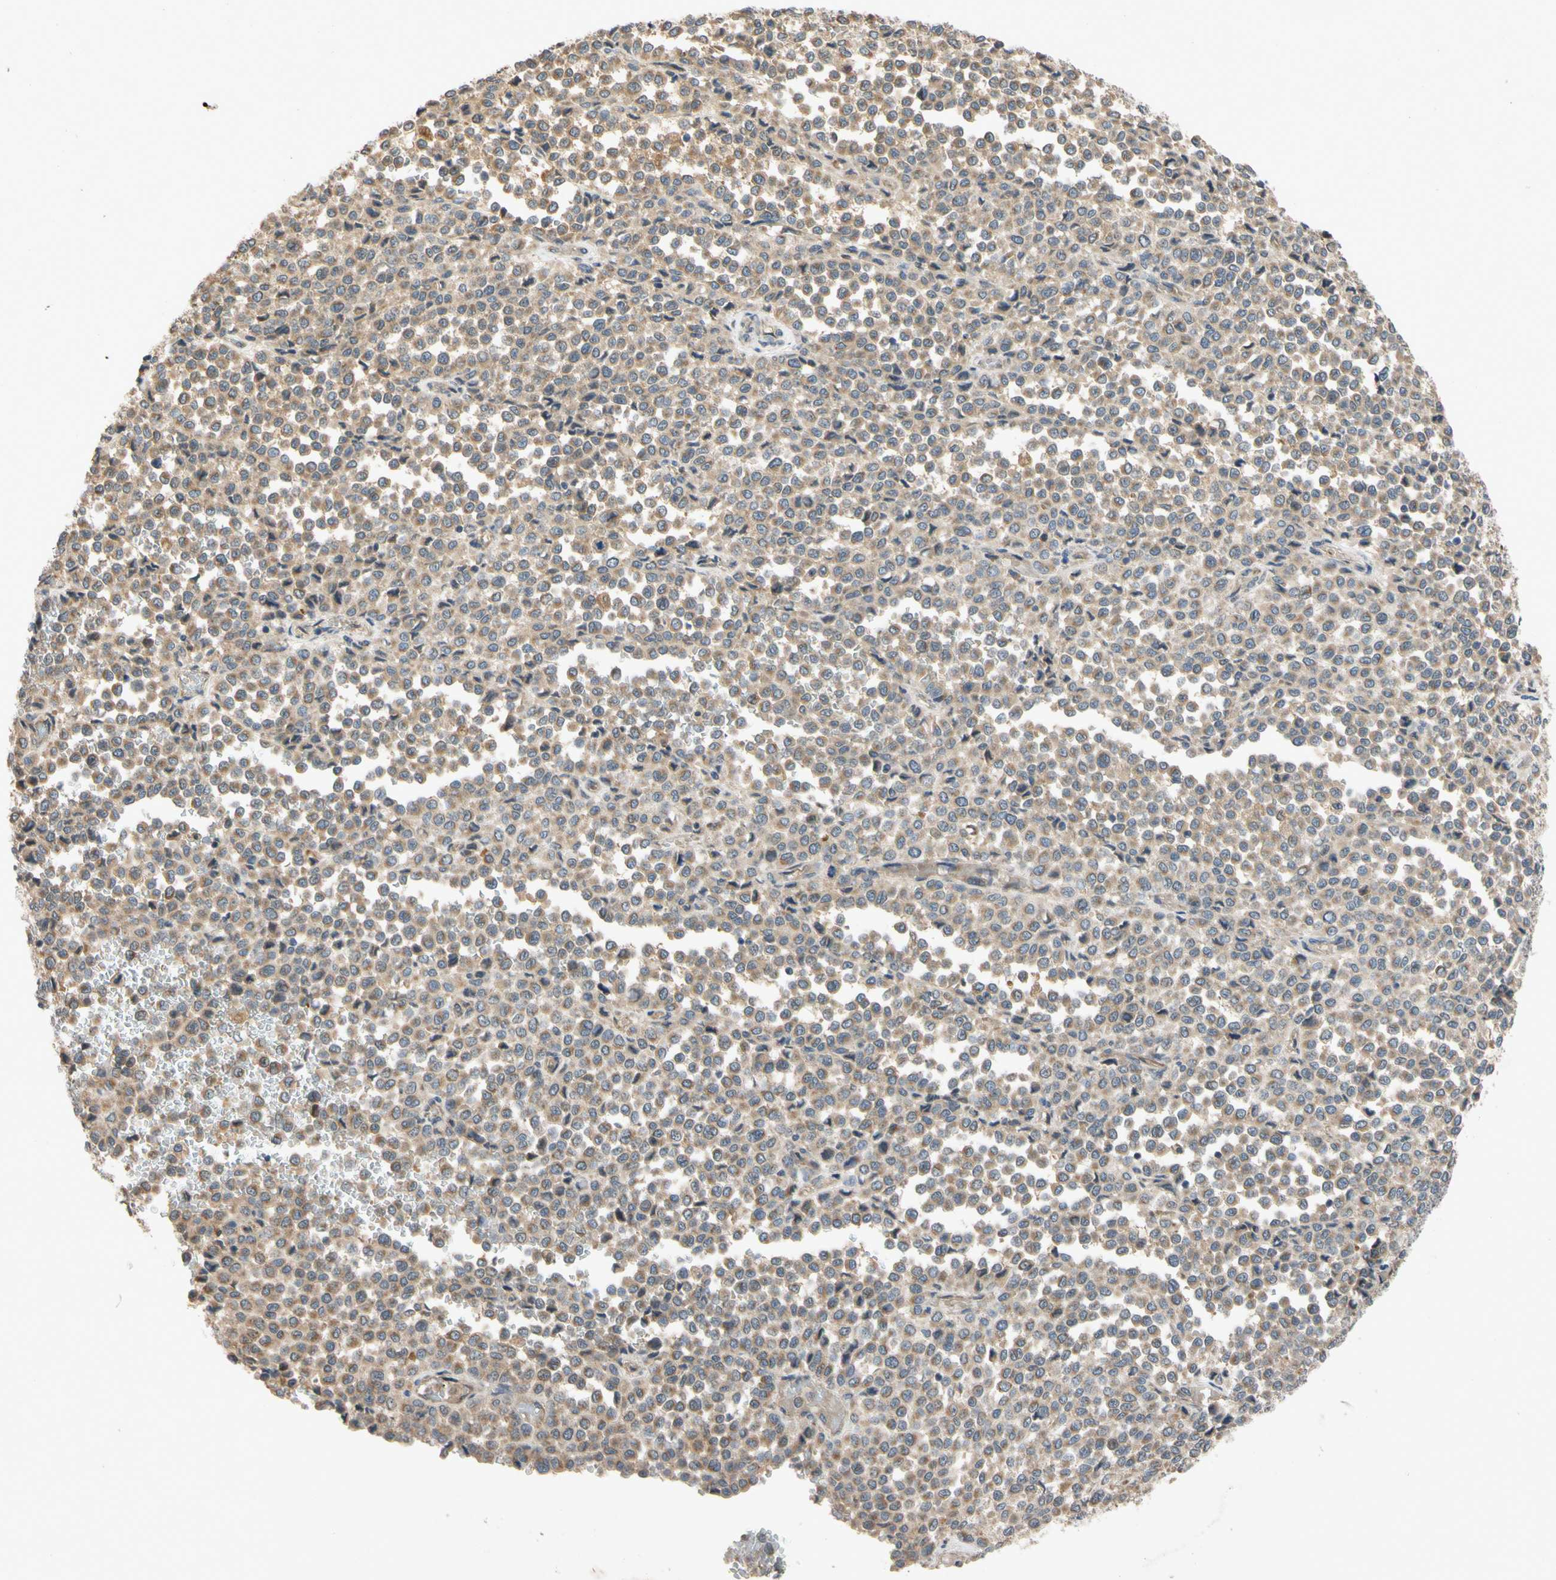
{"staining": {"intensity": "moderate", "quantity": ">75%", "location": "cytoplasmic/membranous"}, "tissue": "melanoma", "cell_type": "Tumor cells", "image_type": "cancer", "snomed": [{"axis": "morphology", "description": "Malignant melanoma, Metastatic site"}, {"axis": "topography", "description": "Pancreas"}], "caption": "Melanoma stained with DAB immunohistochemistry (IHC) shows medium levels of moderate cytoplasmic/membranous expression in approximately >75% of tumor cells.", "gene": "MBTPS2", "patient": {"sex": "female", "age": 30}}